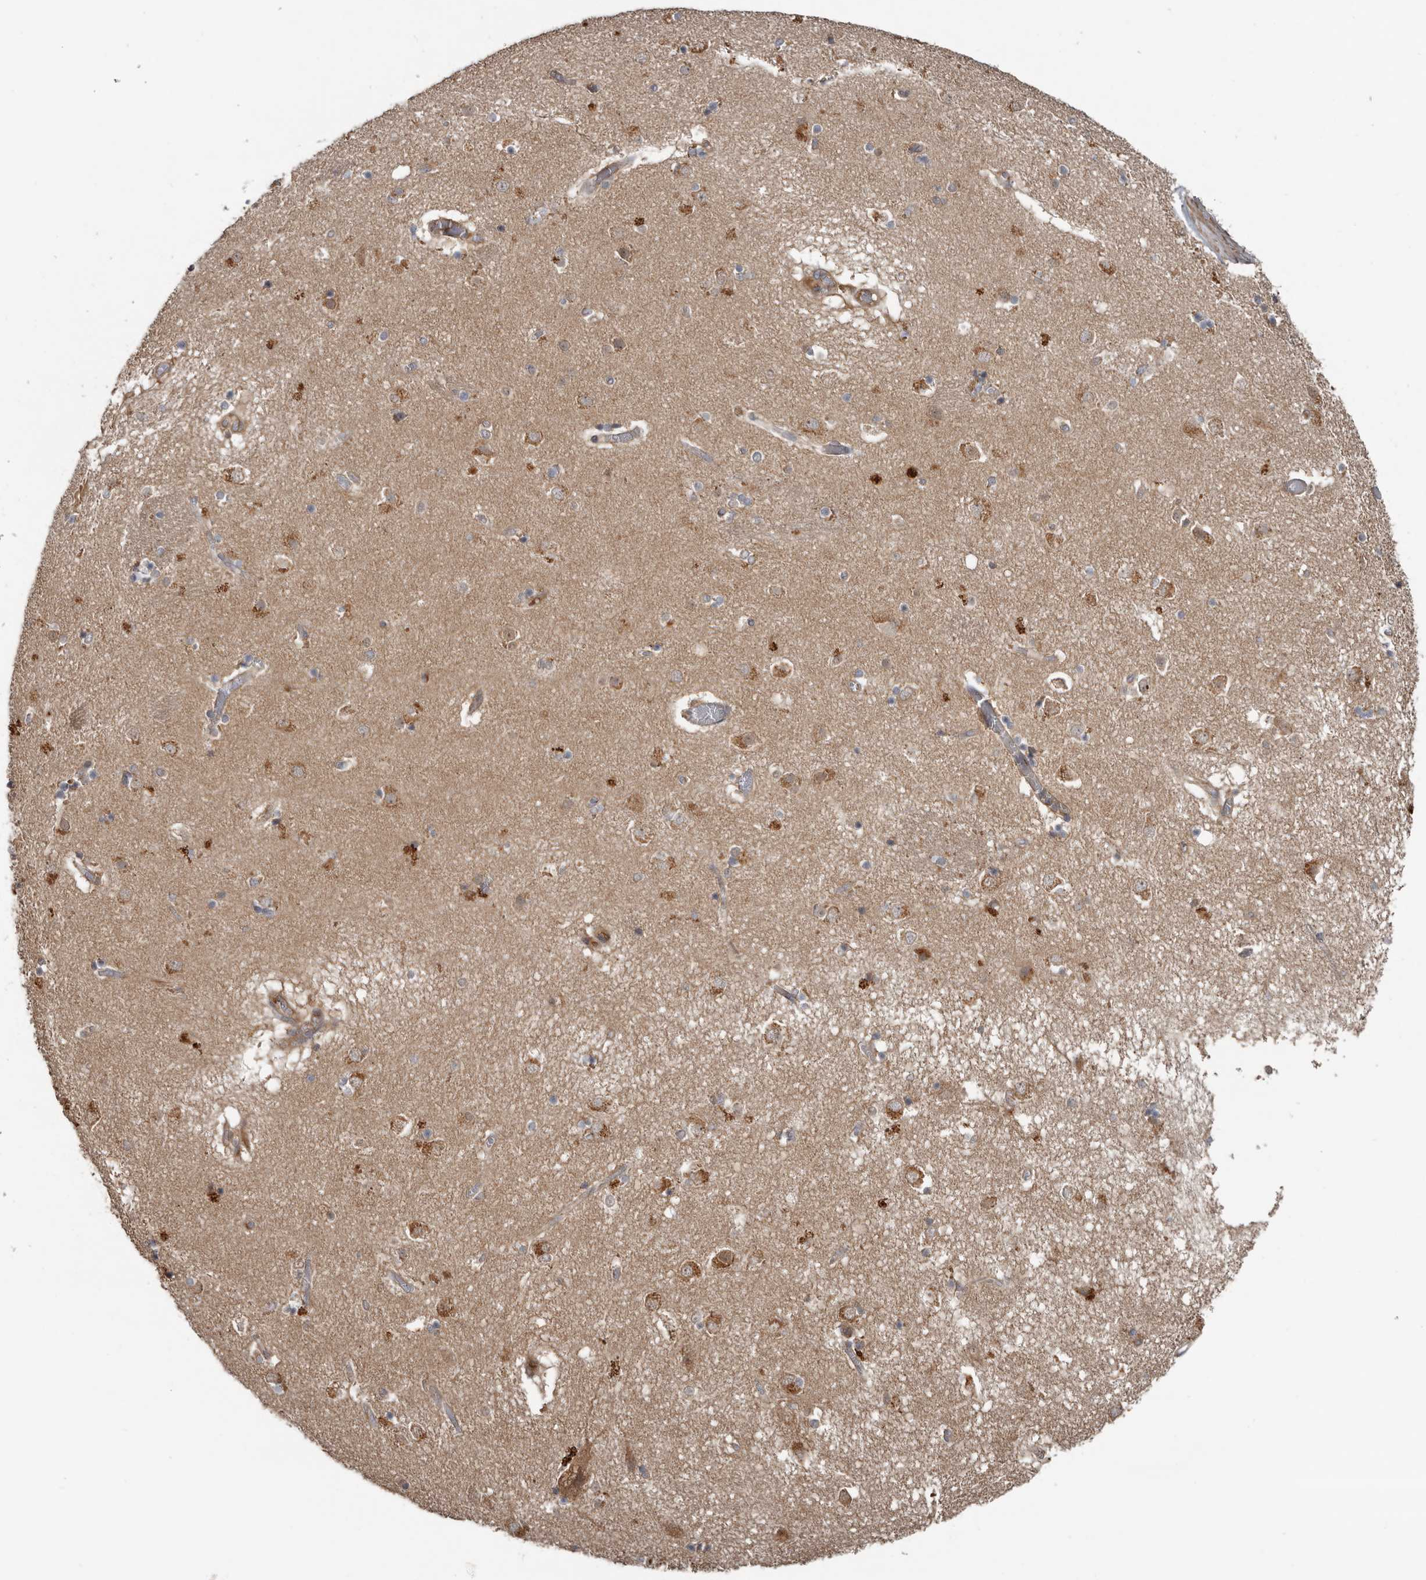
{"staining": {"intensity": "weak", "quantity": "<25%", "location": "cytoplasmic/membranous"}, "tissue": "caudate", "cell_type": "Glial cells", "image_type": "normal", "snomed": [{"axis": "morphology", "description": "Normal tissue, NOS"}, {"axis": "topography", "description": "Lateral ventricle wall"}], "caption": "Glial cells show no significant expression in unremarkable caudate.", "gene": "DNAJB4", "patient": {"sex": "male", "age": 70}}